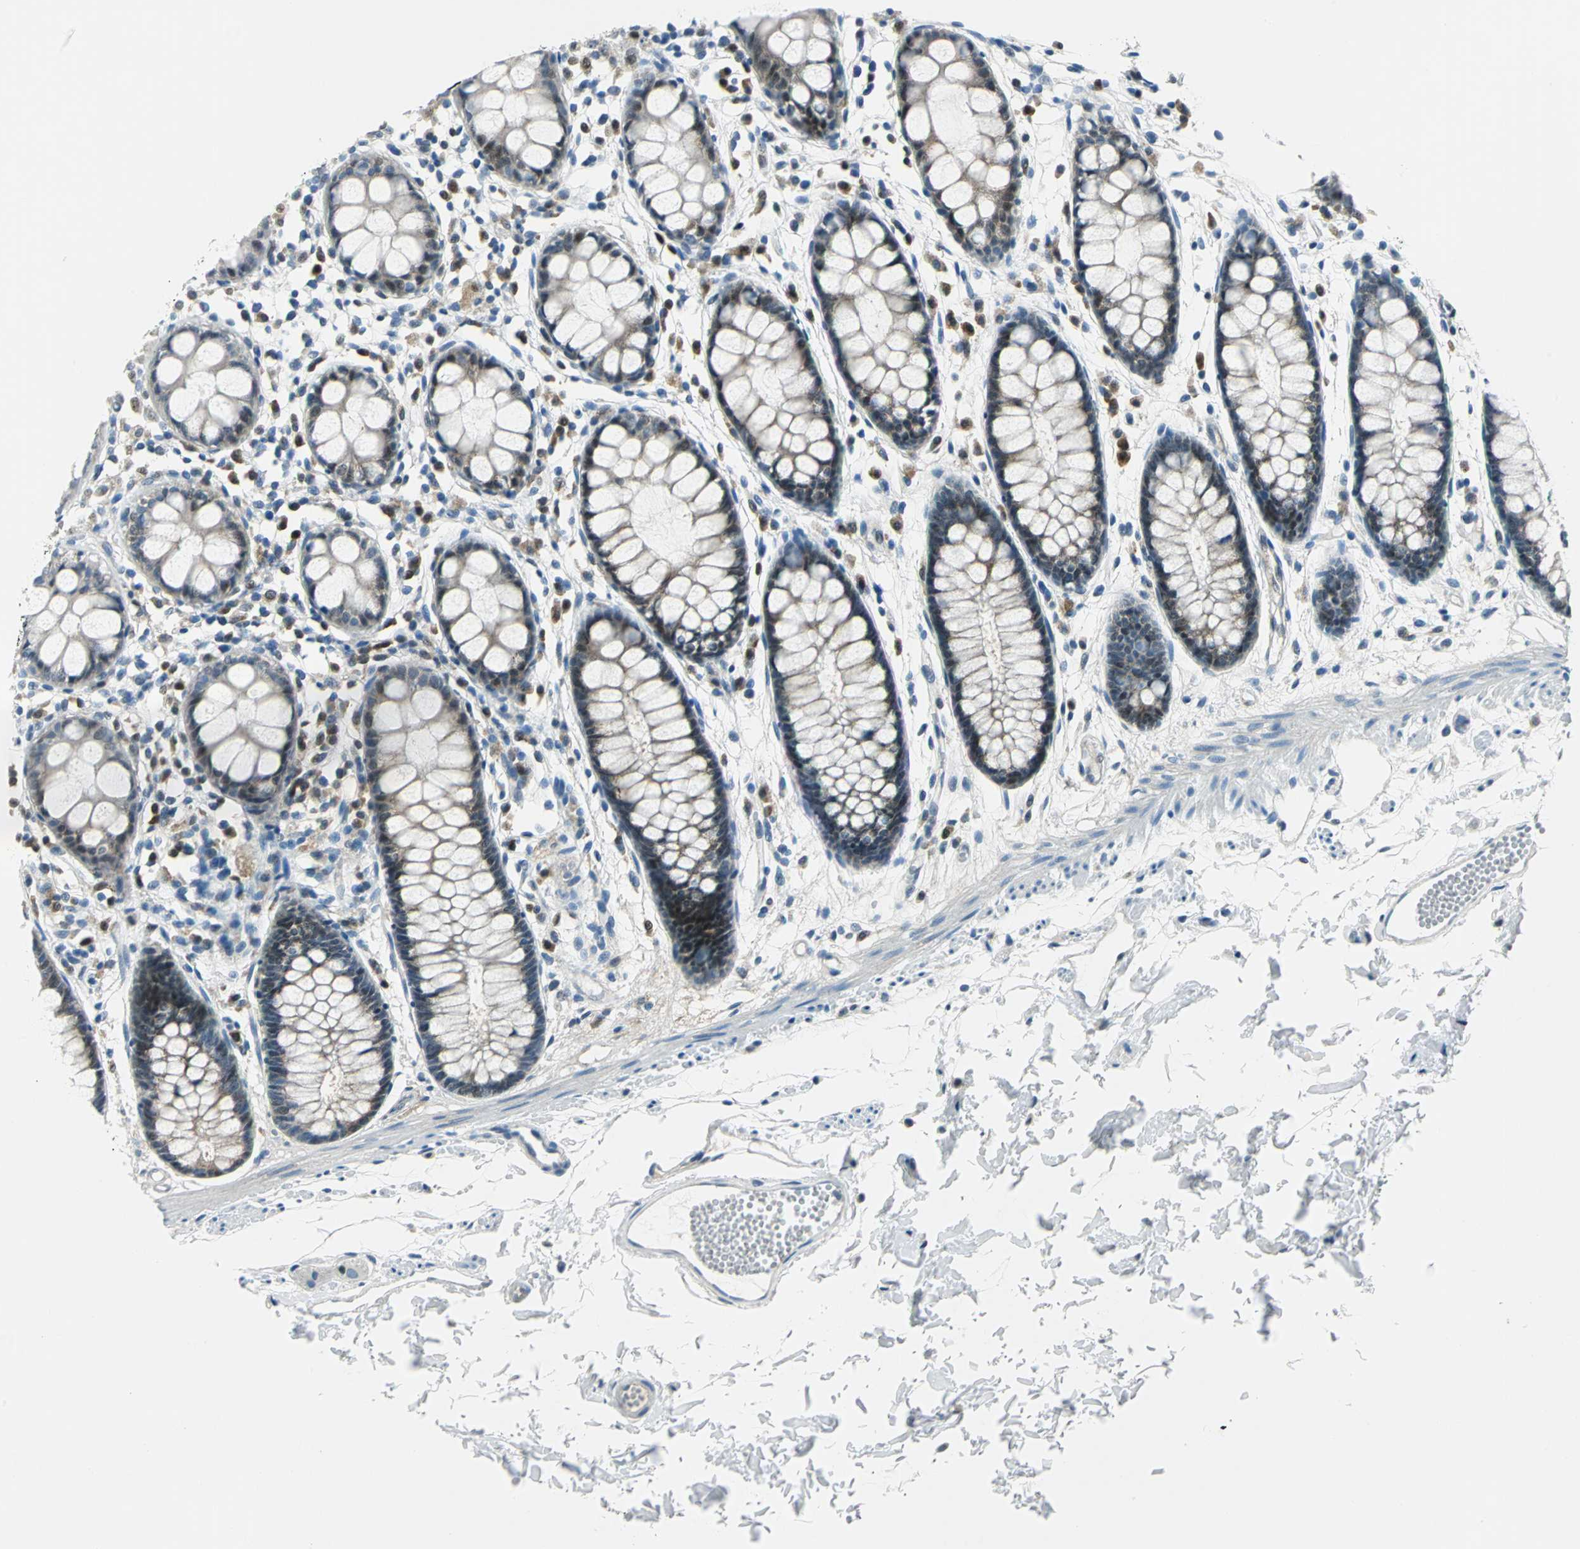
{"staining": {"intensity": "moderate", "quantity": ">75%", "location": "cytoplasmic/membranous,nuclear"}, "tissue": "rectum", "cell_type": "Glandular cells", "image_type": "normal", "snomed": [{"axis": "morphology", "description": "Normal tissue, NOS"}, {"axis": "topography", "description": "Rectum"}], "caption": "A high-resolution micrograph shows immunohistochemistry staining of unremarkable rectum, which displays moderate cytoplasmic/membranous,nuclear staining in about >75% of glandular cells. Immunohistochemistry stains the protein of interest in brown and the nuclei are stained blue.", "gene": "AKR1A1", "patient": {"sex": "female", "age": 66}}